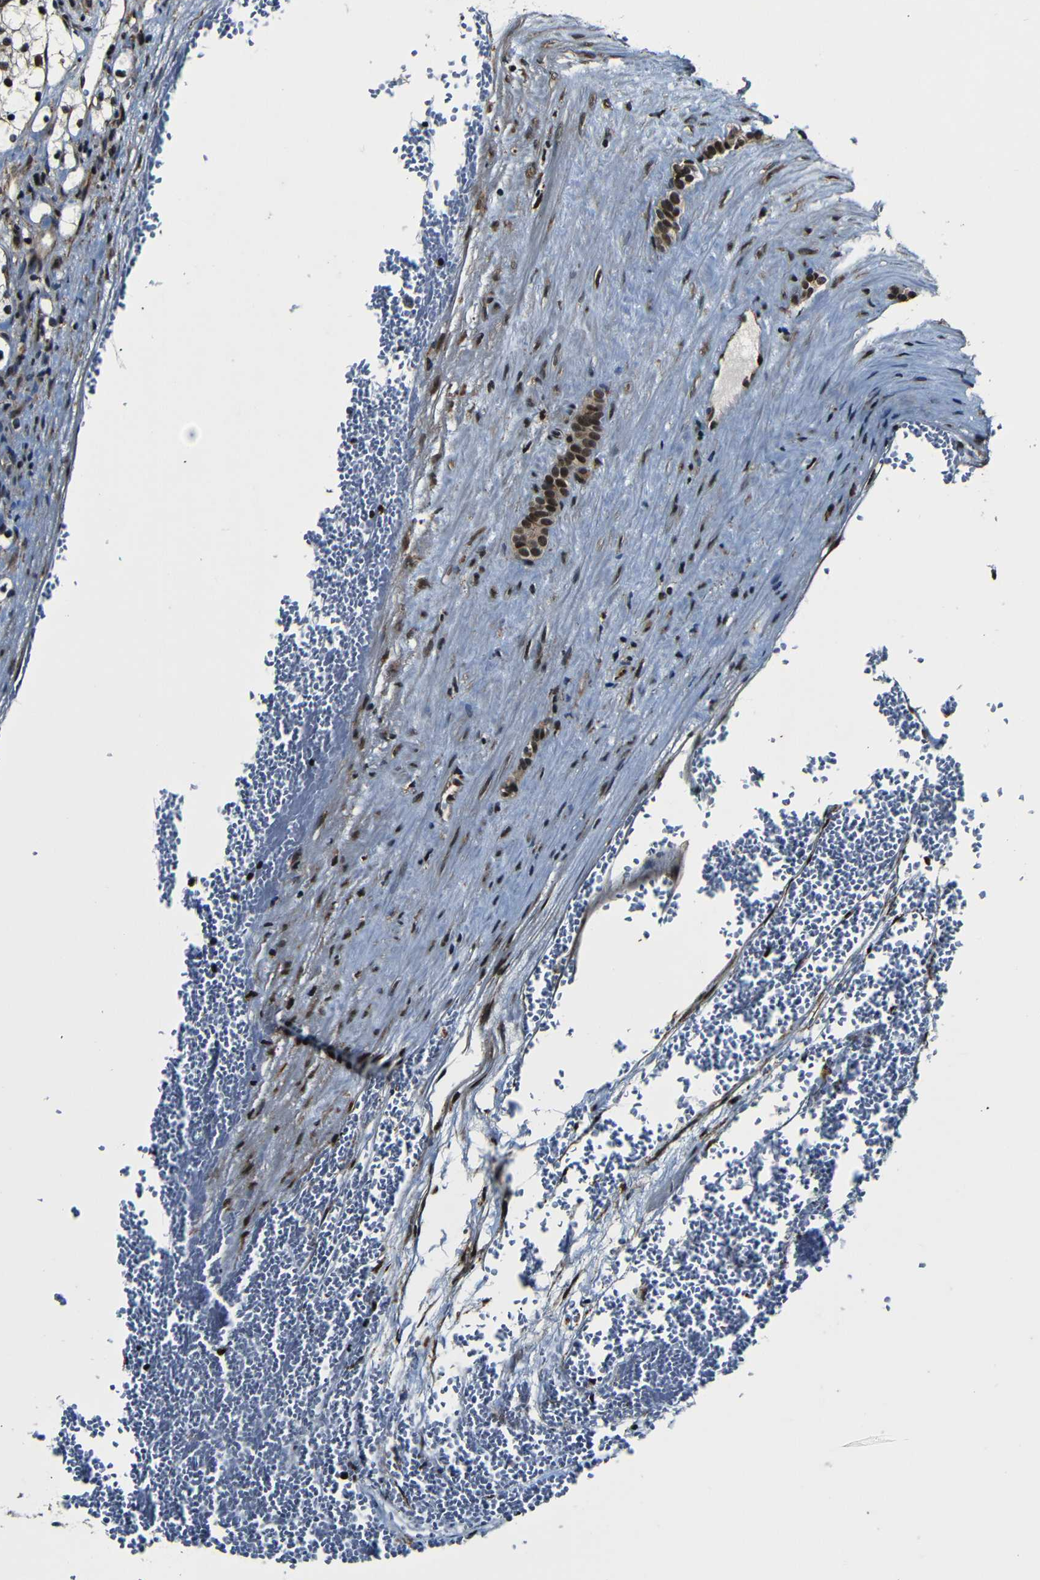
{"staining": {"intensity": "moderate", "quantity": ">75%", "location": "nuclear"}, "tissue": "renal cancer", "cell_type": "Tumor cells", "image_type": "cancer", "snomed": [{"axis": "morphology", "description": "Adenocarcinoma, NOS"}, {"axis": "topography", "description": "Kidney"}], "caption": "Approximately >75% of tumor cells in human renal cancer reveal moderate nuclear protein expression as visualized by brown immunohistochemical staining.", "gene": "NCBP3", "patient": {"sex": "female", "age": 69}}